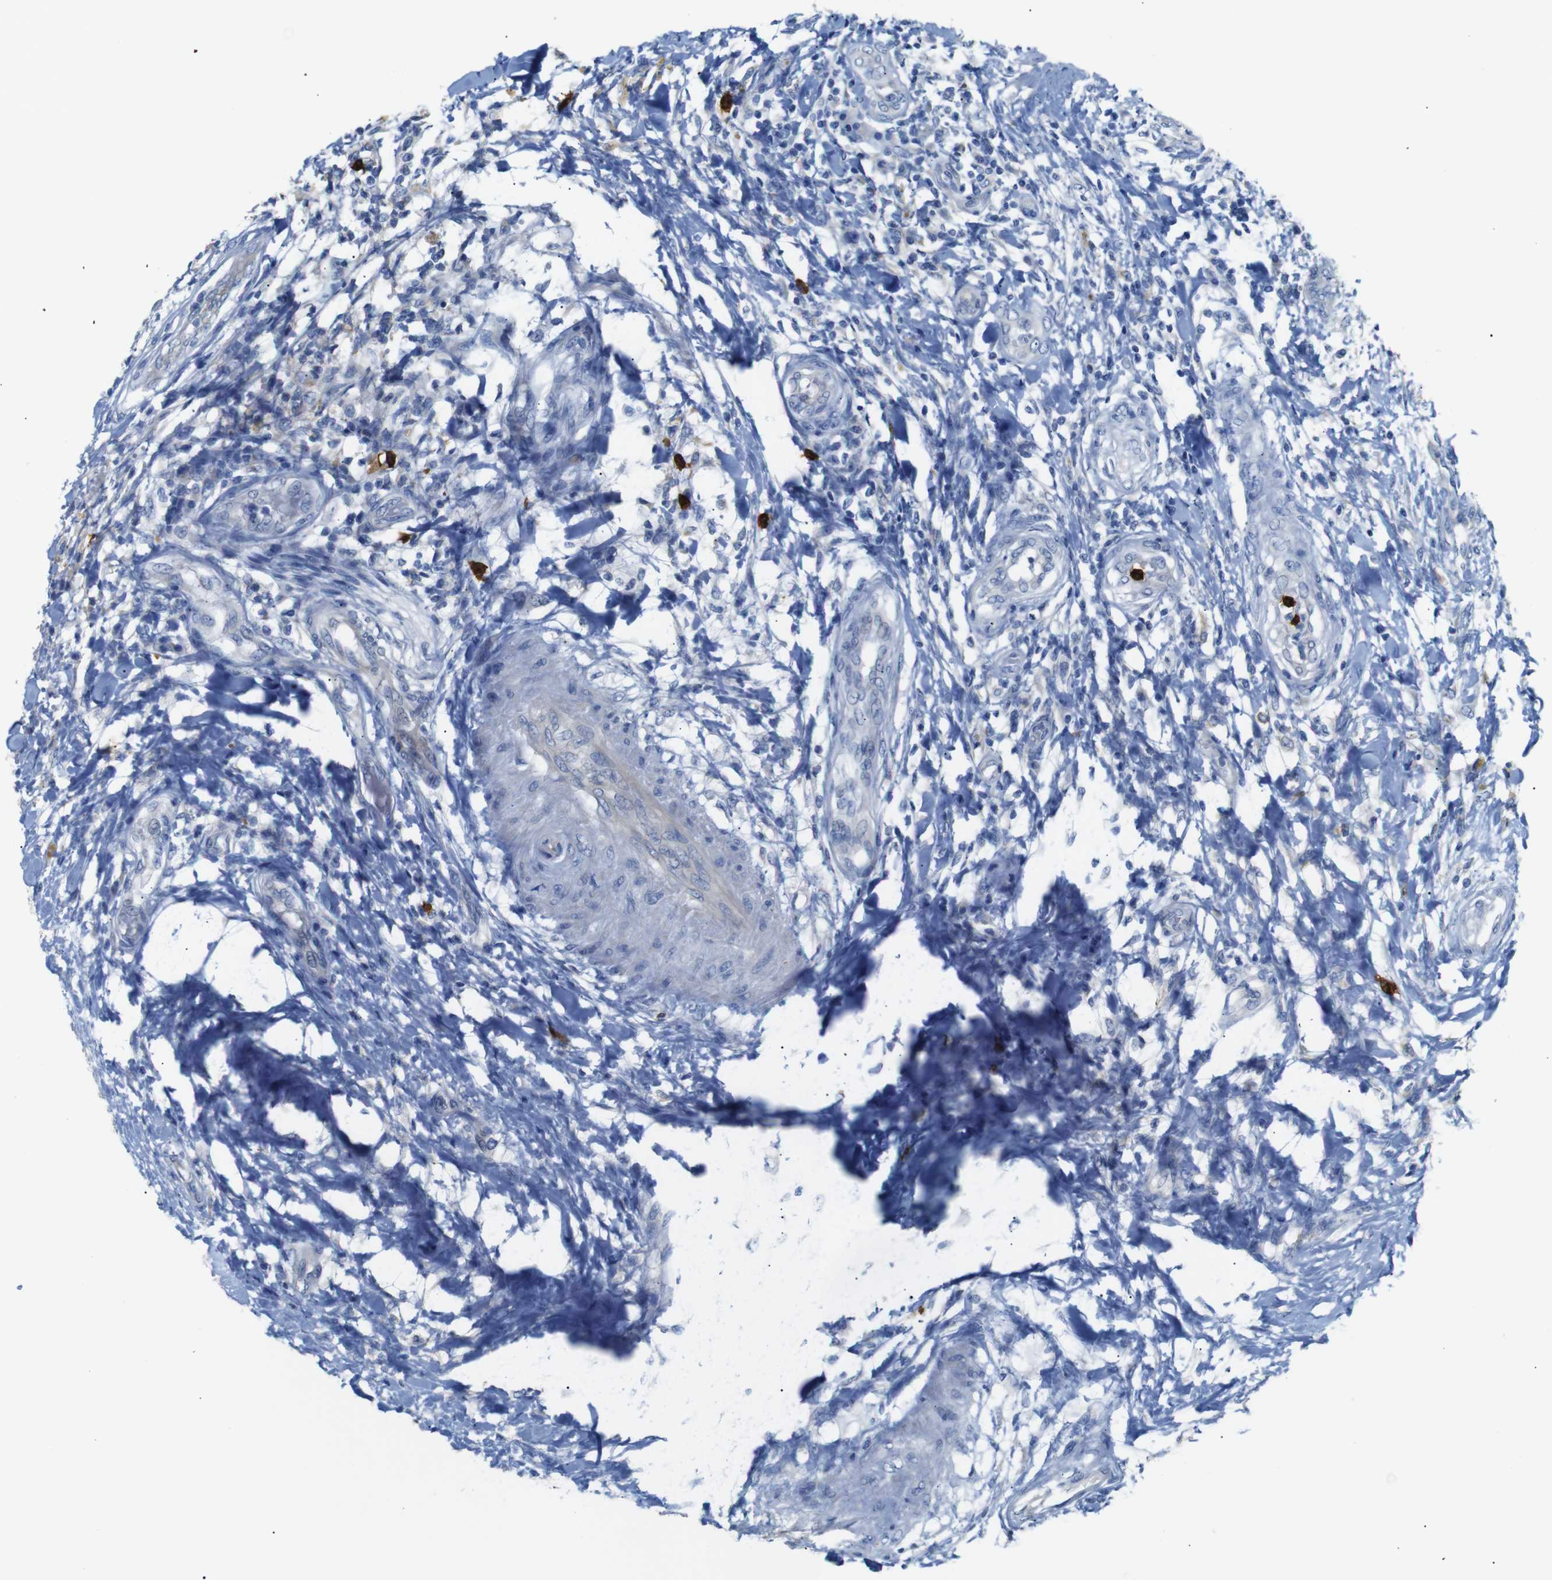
{"staining": {"intensity": "negative", "quantity": "none", "location": "none"}, "tissue": "testis cancer", "cell_type": "Tumor cells", "image_type": "cancer", "snomed": [{"axis": "morphology", "description": "Seminoma, NOS"}, {"axis": "topography", "description": "Testis"}], "caption": "The micrograph demonstrates no significant staining in tumor cells of testis cancer.", "gene": "ALOX15", "patient": {"sex": "male", "age": 59}}